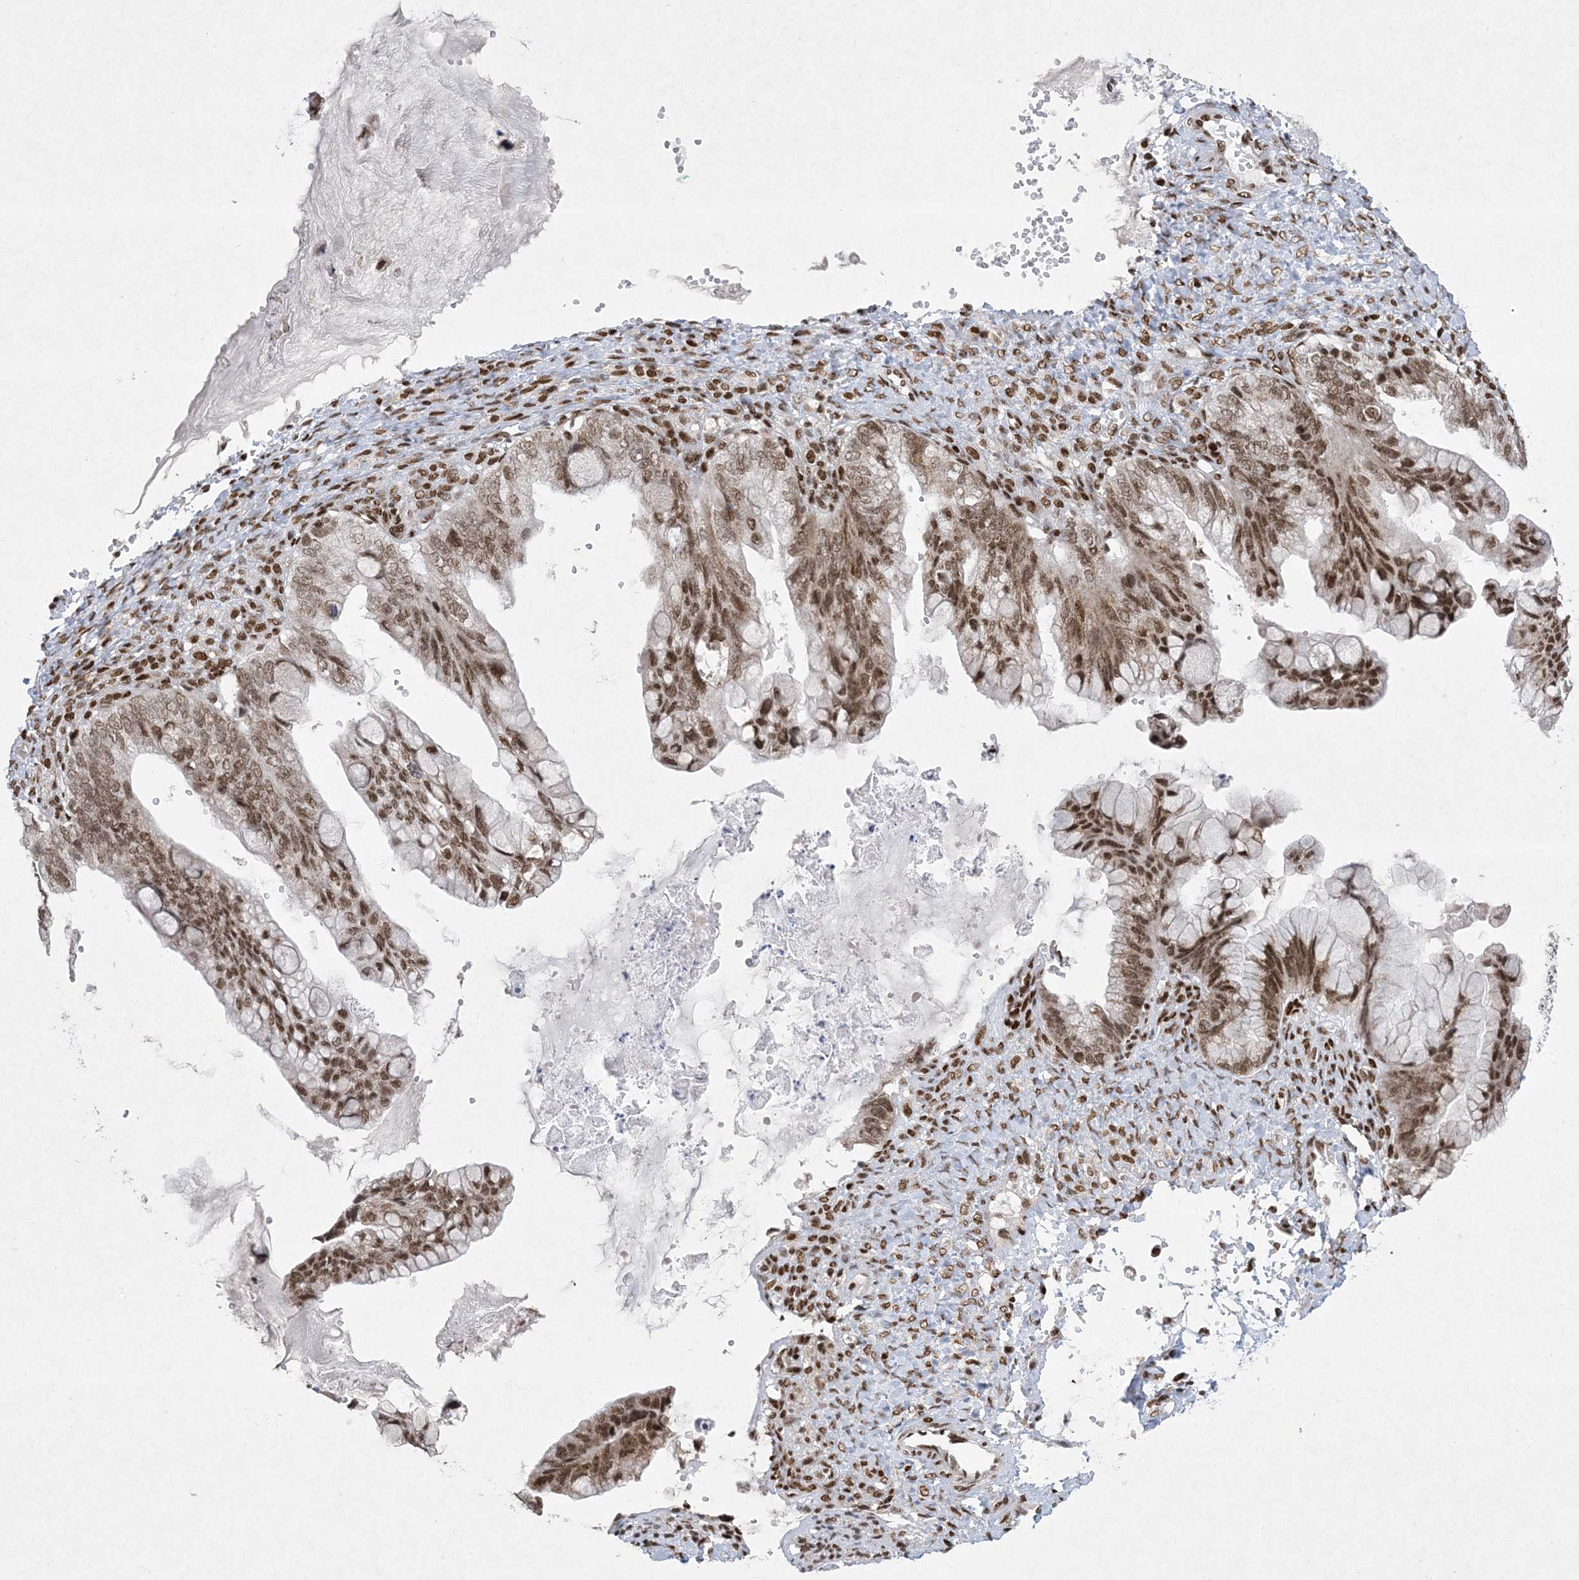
{"staining": {"intensity": "moderate", "quantity": ">75%", "location": "nuclear"}, "tissue": "ovarian cancer", "cell_type": "Tumor cells", "image_type": "cancer", "snomed": [{"axis": "morphology", "description": "Cystadenocarcinoma, mucinous, NOS"}, {"axis": "topography", "description": "Ovary"}], "caption": "Ovarian mucinous cystadenocarcinoma was stained to show a protein in brown. There is medium levels of moderate nuclear staining in about >75% of tumor cells. The staining was performed using DAB (3,3'-diaminobenzidine), with brown indicating positive protein expression. Nuclei are stained blue with hematoxylin.", "gene": "PKNOX2", "patient": {"sex": "female", "age": 36}}